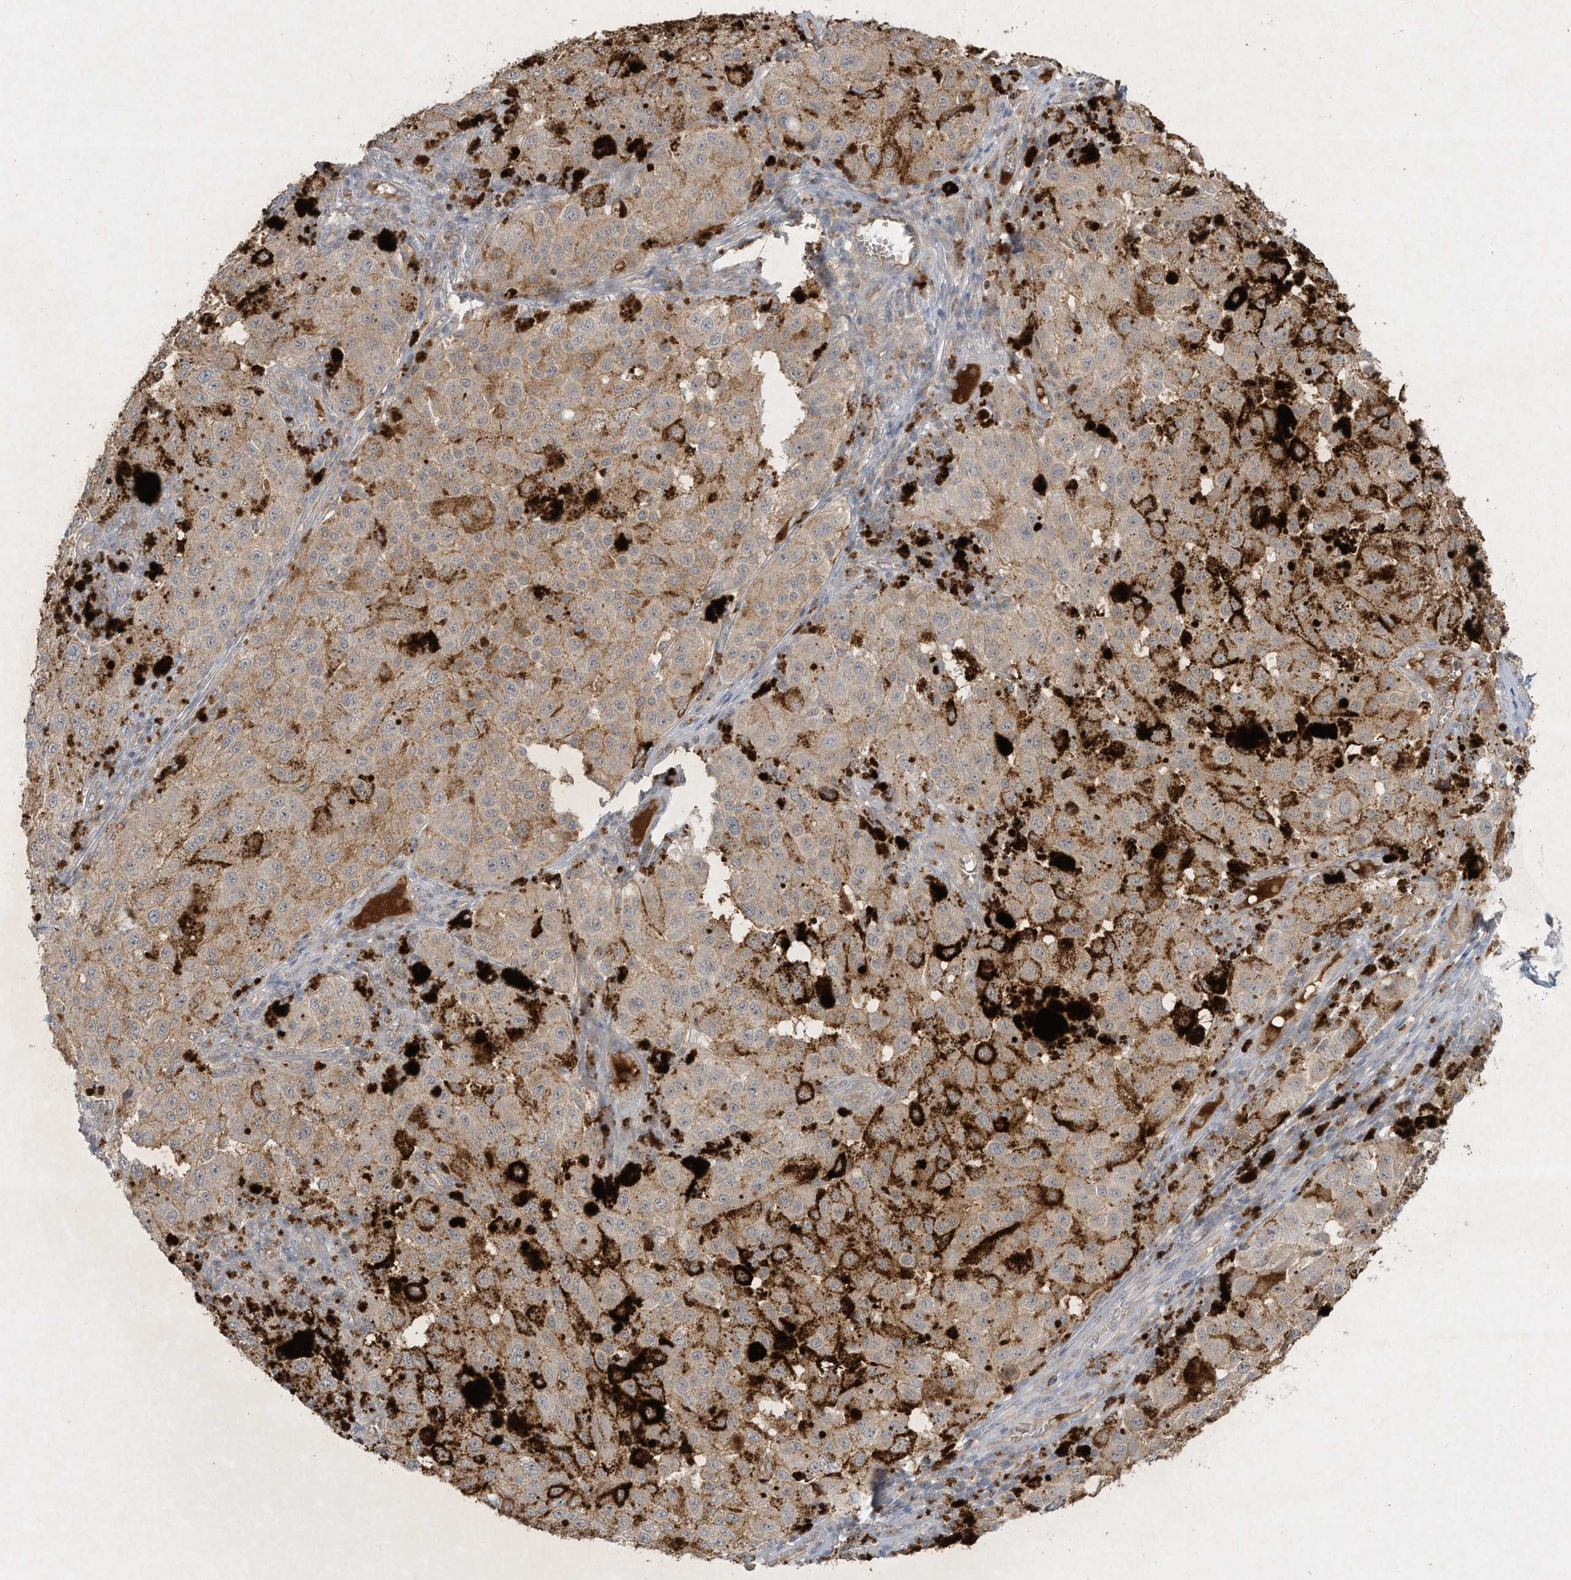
{"staining": {"intensity": "negative", "quantity": "none", "location": "none"}, "tissue": "melanoma", "cell_type": "Tumor cells", "image_type": "cancer", "snomed": [{"axis": "morphology", "description": "Malignant melanoma, NOS"}, {"axis": "topography", "description": "Skin"}], "caption": "DAB immunohistochemical staining of malignant melanoma exhibits no significant positivity in tumor cells. (DAB IHC, high magnification).", "gene": "FETUB", "patient": {"sex": "female", "age": 64}}